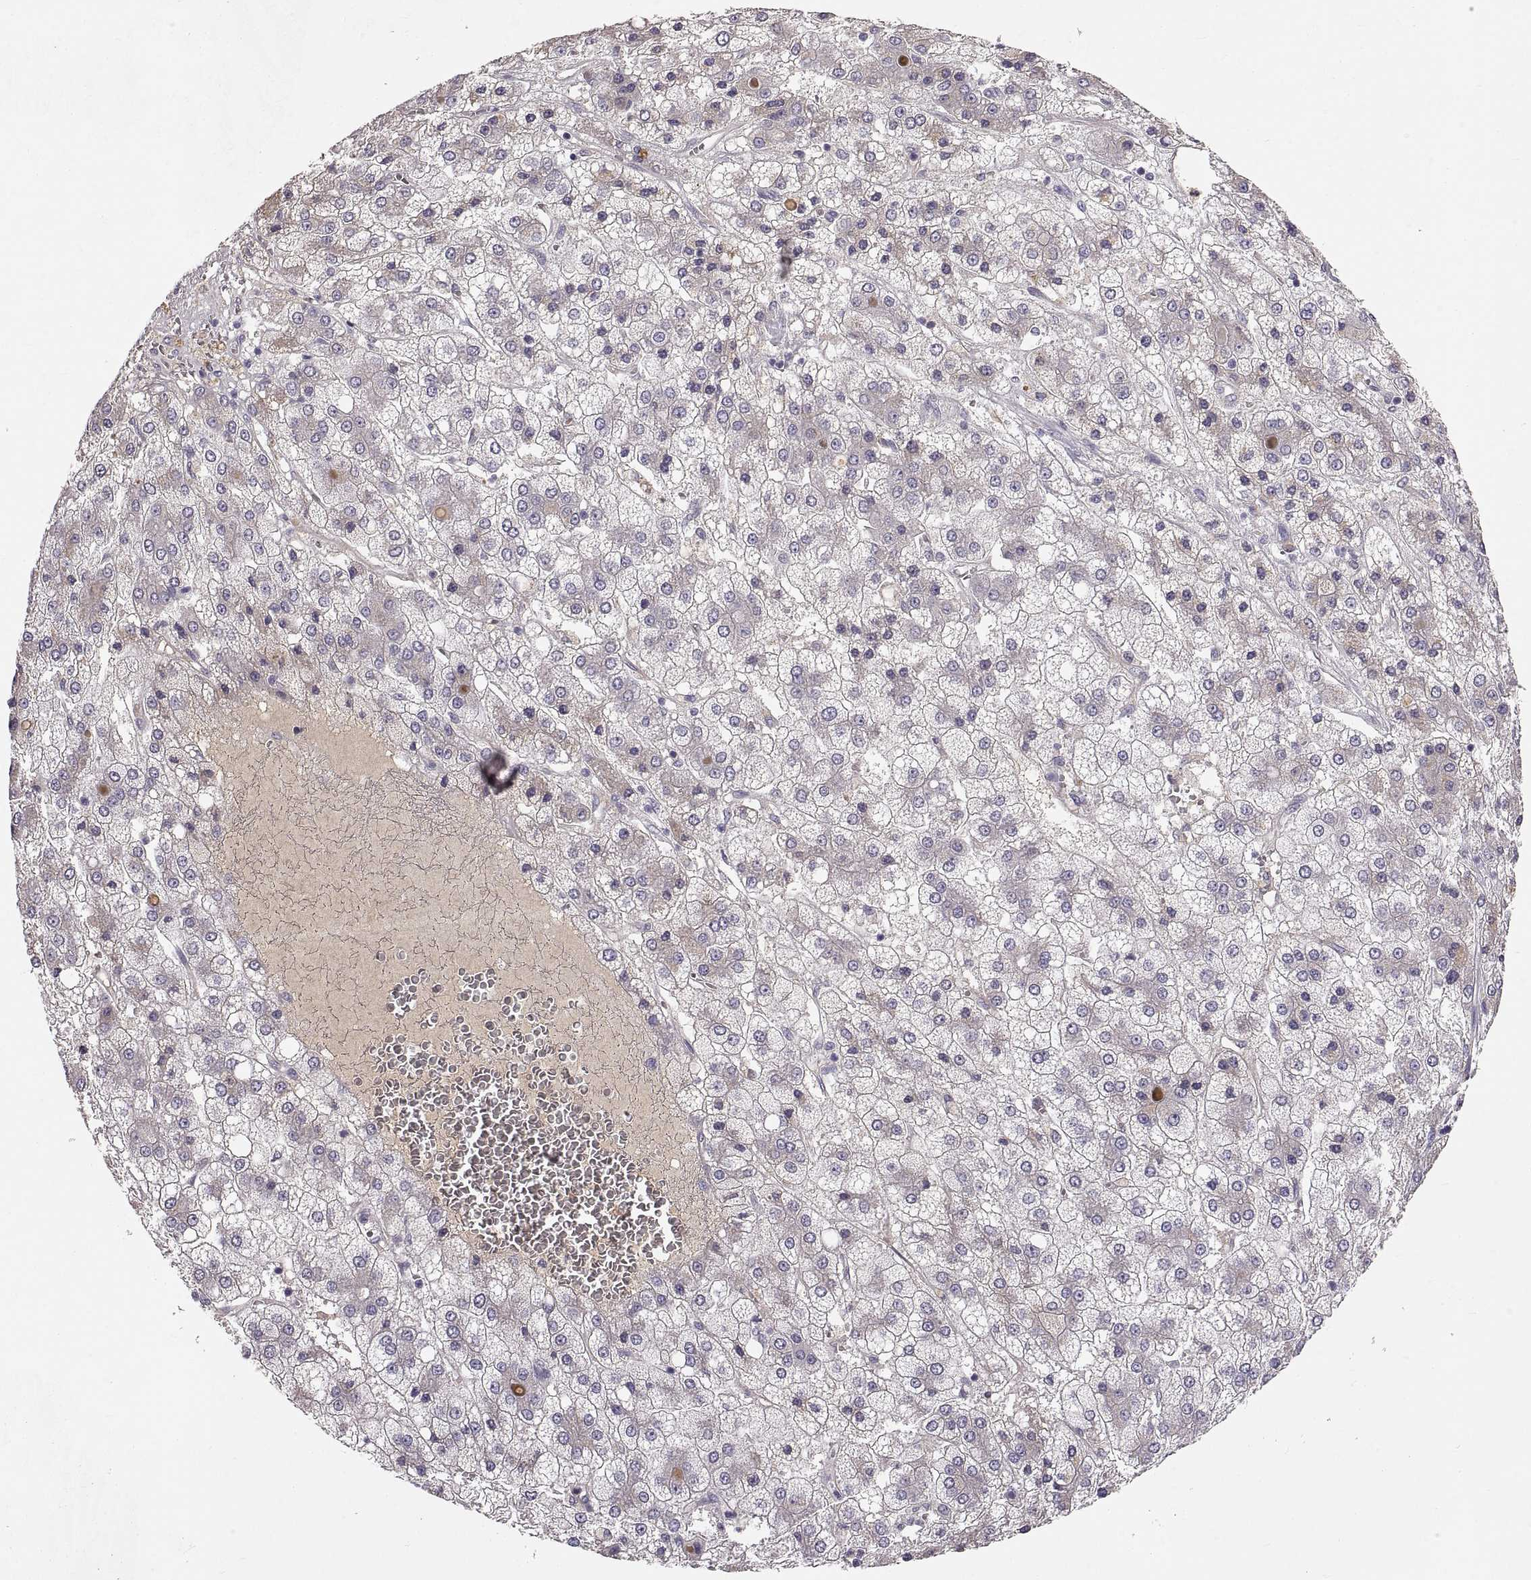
{"staining": {"intensity": "negative", "quantity": "none", "location": "none"}, "tissue": "liver cancer", "cell_type": "Tumor cells", "image_type": "cancer", "snomed": [{"axis": "morphology", "description": "Carcinoma, Hepatocellular, NOS"}, {"axis": "topography", "description": "Liver"}], "caption": "This is an IHC micrograph of human liver cancer. There is no positivity in tumor cells.", "gene": "ADAM32", "patient": {"sex": "male", "age": 73}}